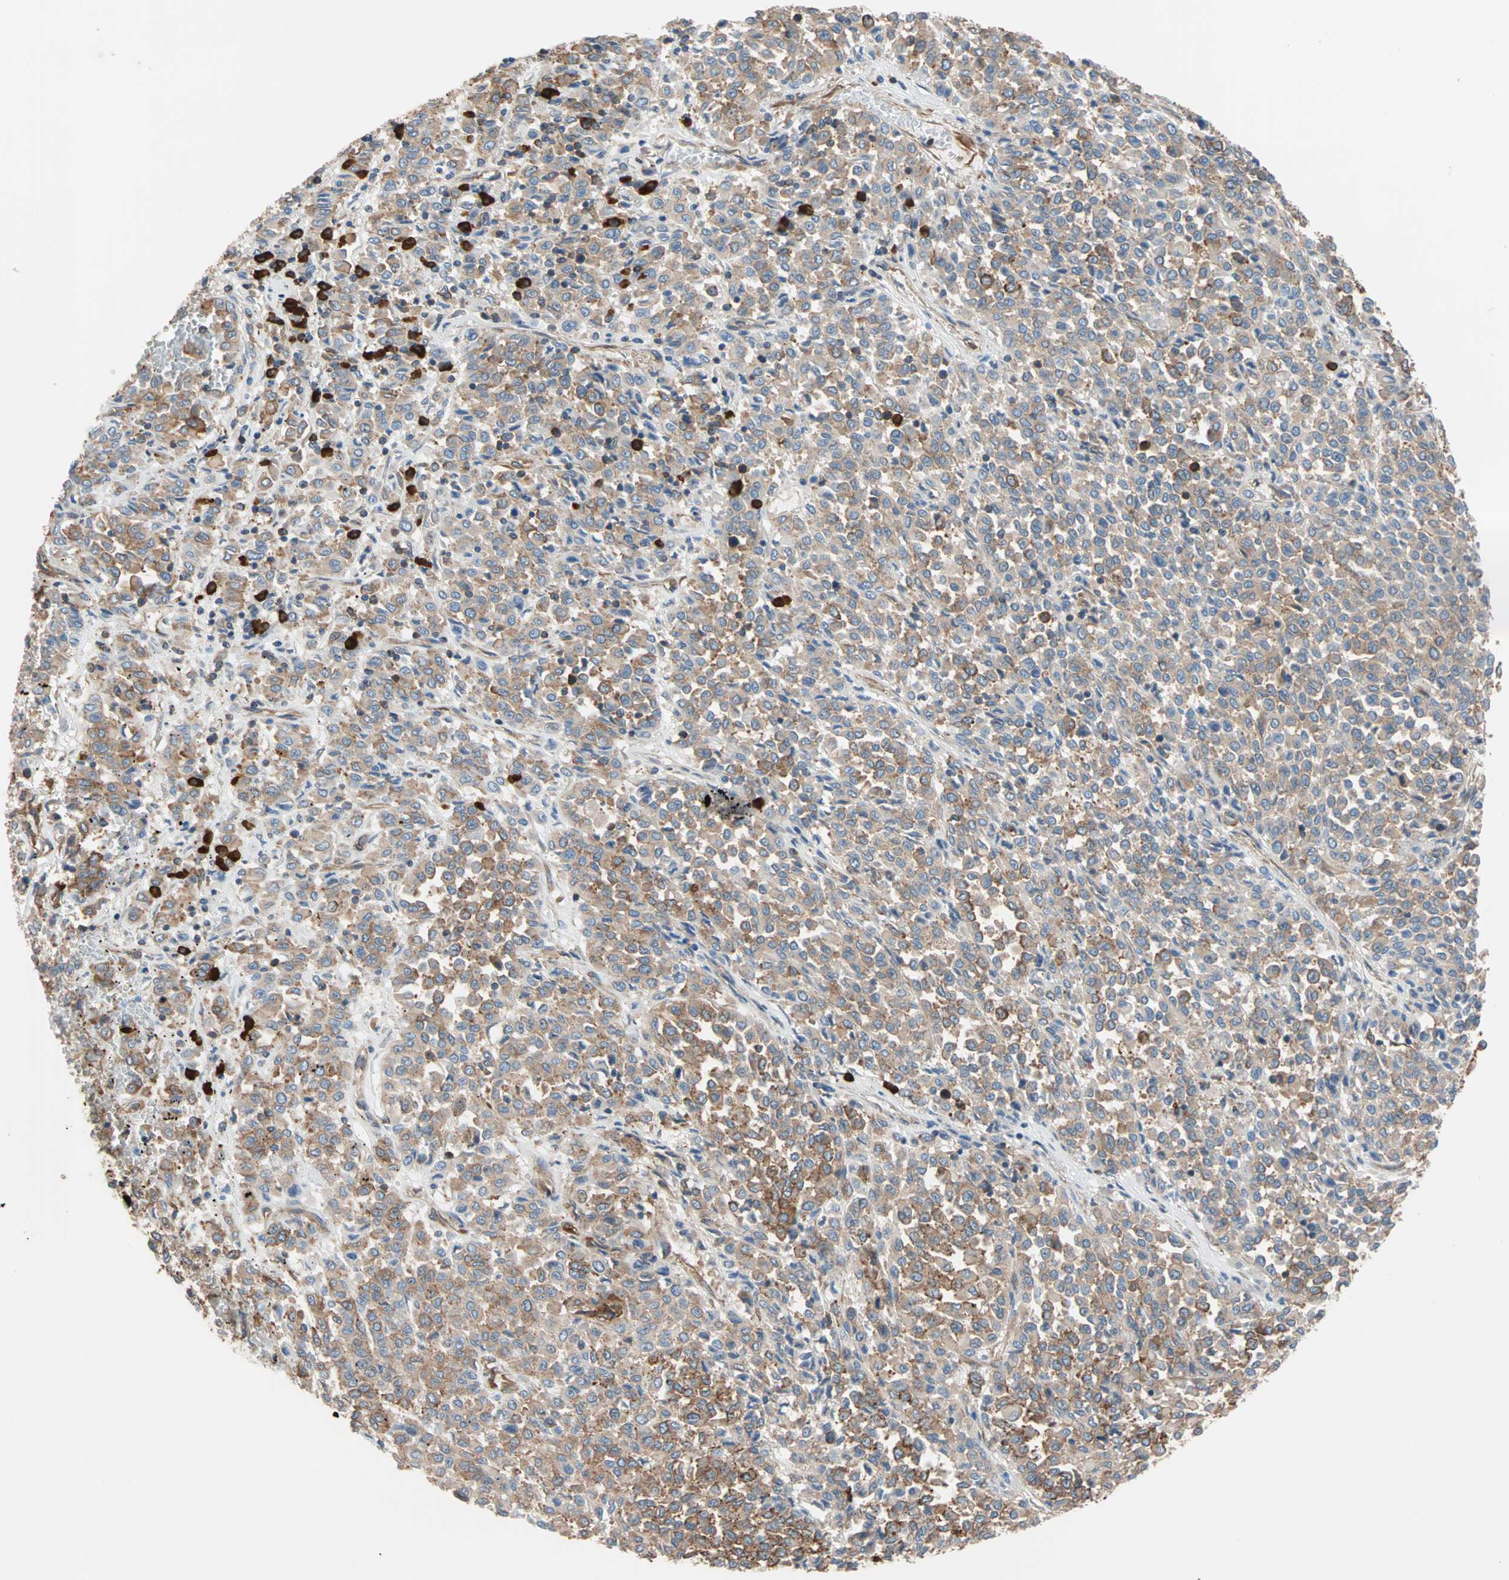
{"staining": {"intensity": "moderate", "quantity": ">75%", "location": "cytoplasmic/membranous"}, "tissue": "melanoma", "cell_type": "Tumor cells", "image_type": "cancer", "snomed": [{"axis": "morphology", "description": "Malignant melanoma, Metastatic site"}, {"axis": "topography", "description": "Pancreas"}], "caption": "Malignant melanoma (metastatic site) stained with DAB IHC demonstrates medium levels of moderate cytoplasmic/membranous expression in about >75% of tumor cells.", "gene": "EEF2", "patient": {"sex": "female", "age": 30}}